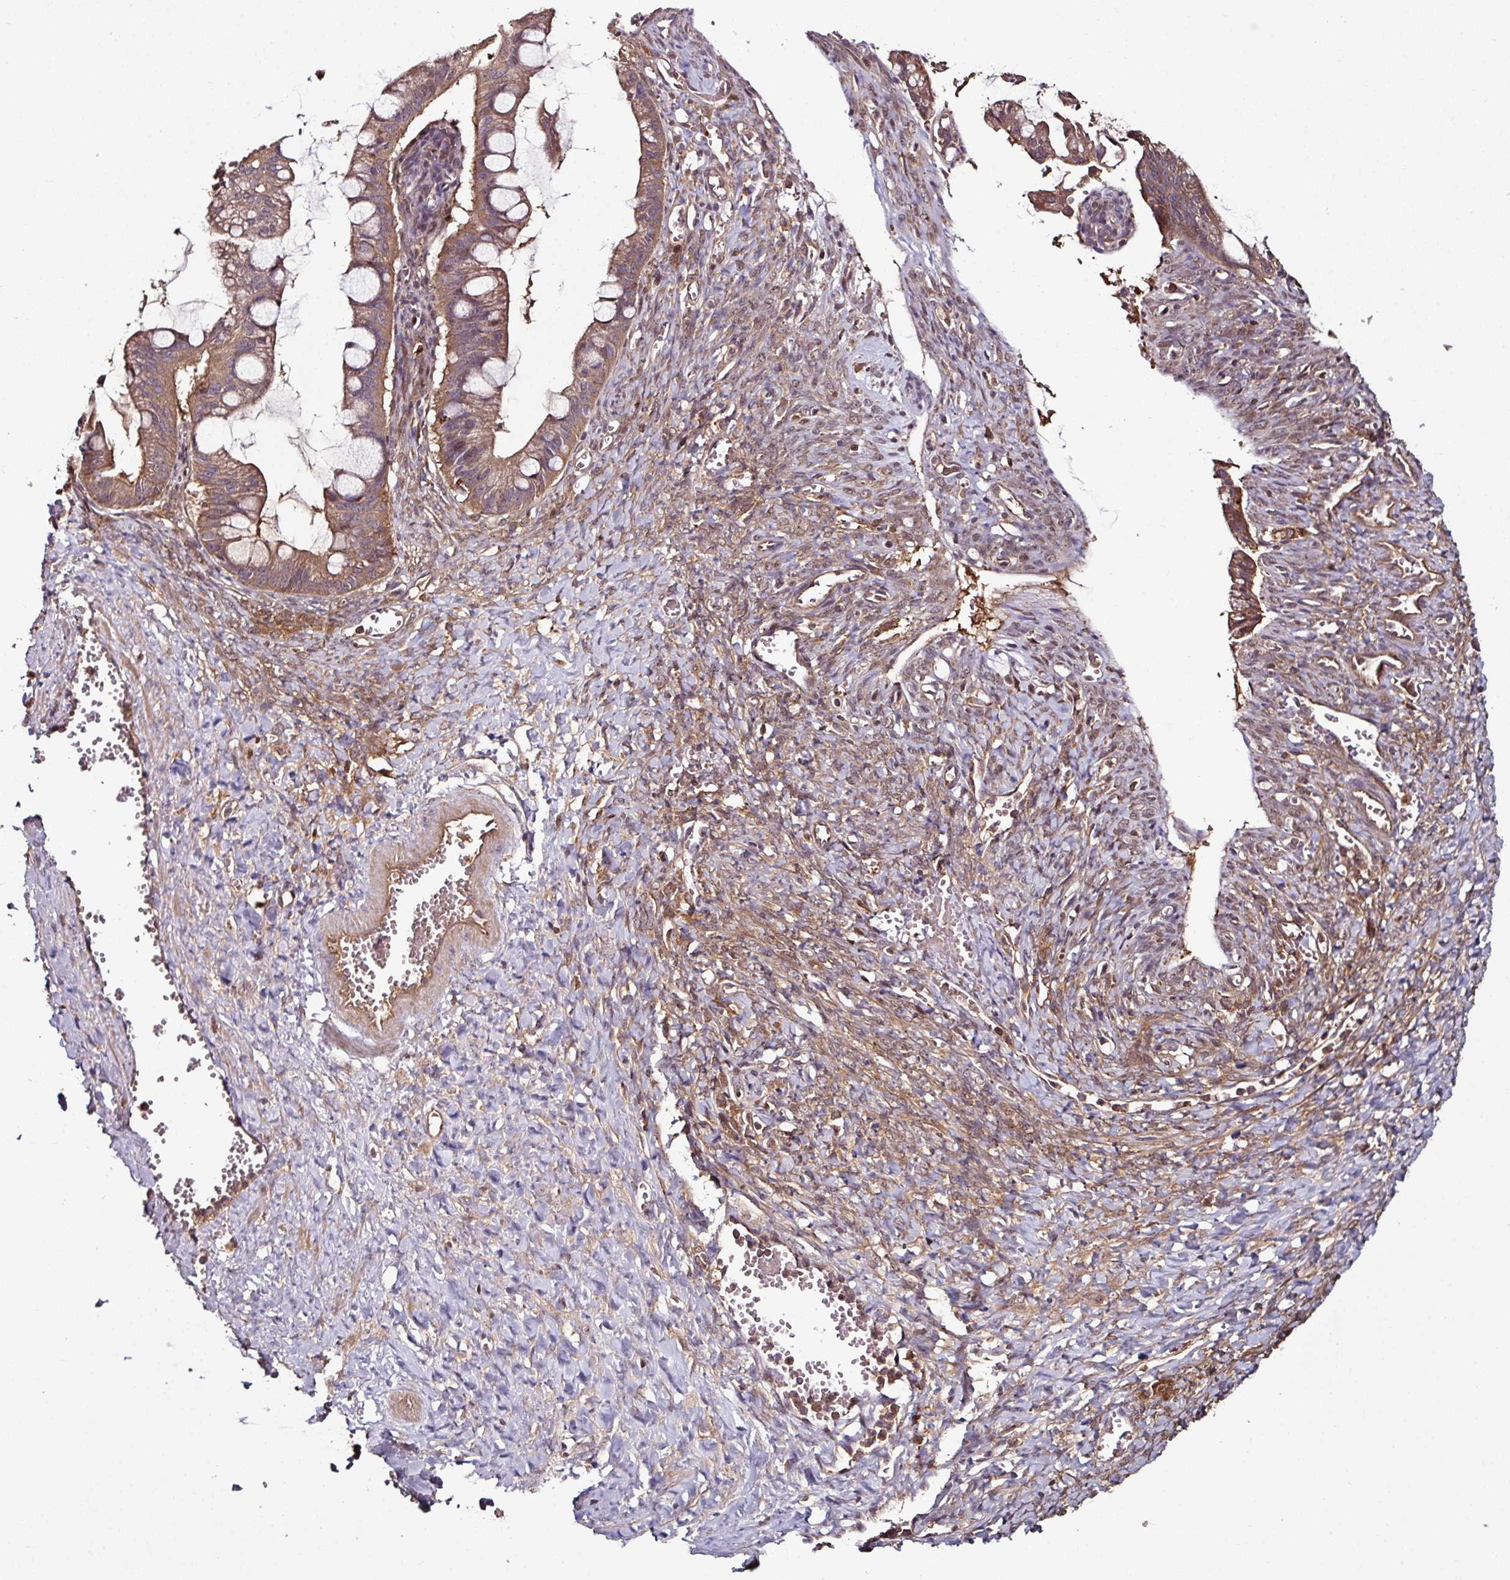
{"staining": {"intensity": "moderate", "quantity": ">75%", "location": "cytoplasmic/membranous"}, "tissue": "ovarian cancer", "cell_type": "Tumor cells", "image_type": "cancer", "snomed": [{"axis": "morphology", "description": "Cystadenocarcinoma, mucinous, NOS"}, {"axis": "topography", "description": "Ovary"}], "caption": "Mucinous cystadenocarcinoma (ovarian) stained with immunohistochemistry reveals moderate cytoplasmic/membranous staining in about >75% of tumor cells.", "gene": "GNPDA1", "patient": {"sex": "female", "age": 73}}